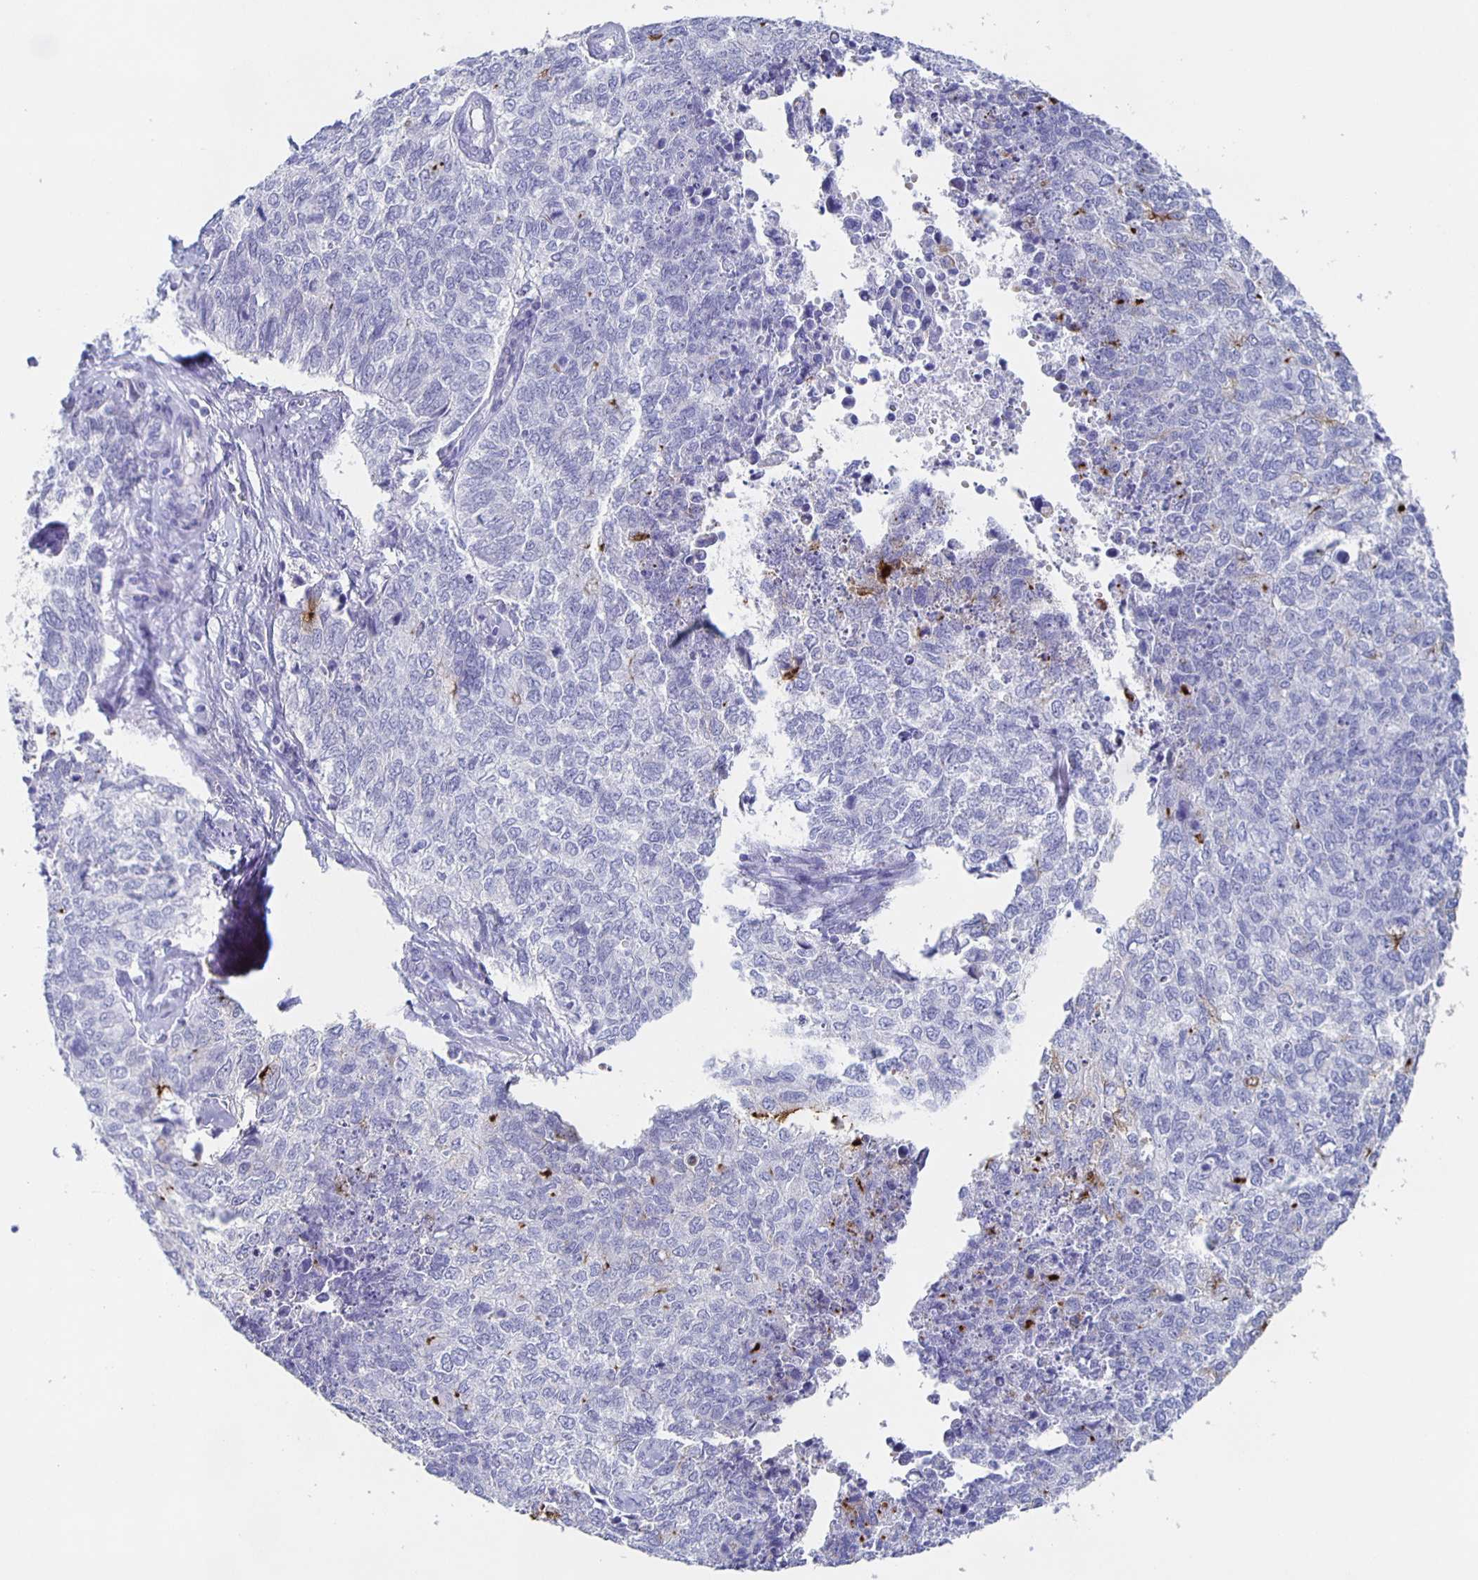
{"staining": {"intensity": "negative", "quantity": "none", "location": "none"}, "tissue": "cervical cancer", "cell_type": "Tumor cells", "image_type": "cancer", "snomed": [{"axis": "morphology", "description": "Adenocarcinoma, NOS"}, {"axis": "topography", "description": "Cervix"}], "caption": "Protein analysis of cervical cancer (adenocarcinoma) displays no significant expression in tumor cells.", "gene": "SLC34A2", "patient": {"sex": "female", "age": 63}}